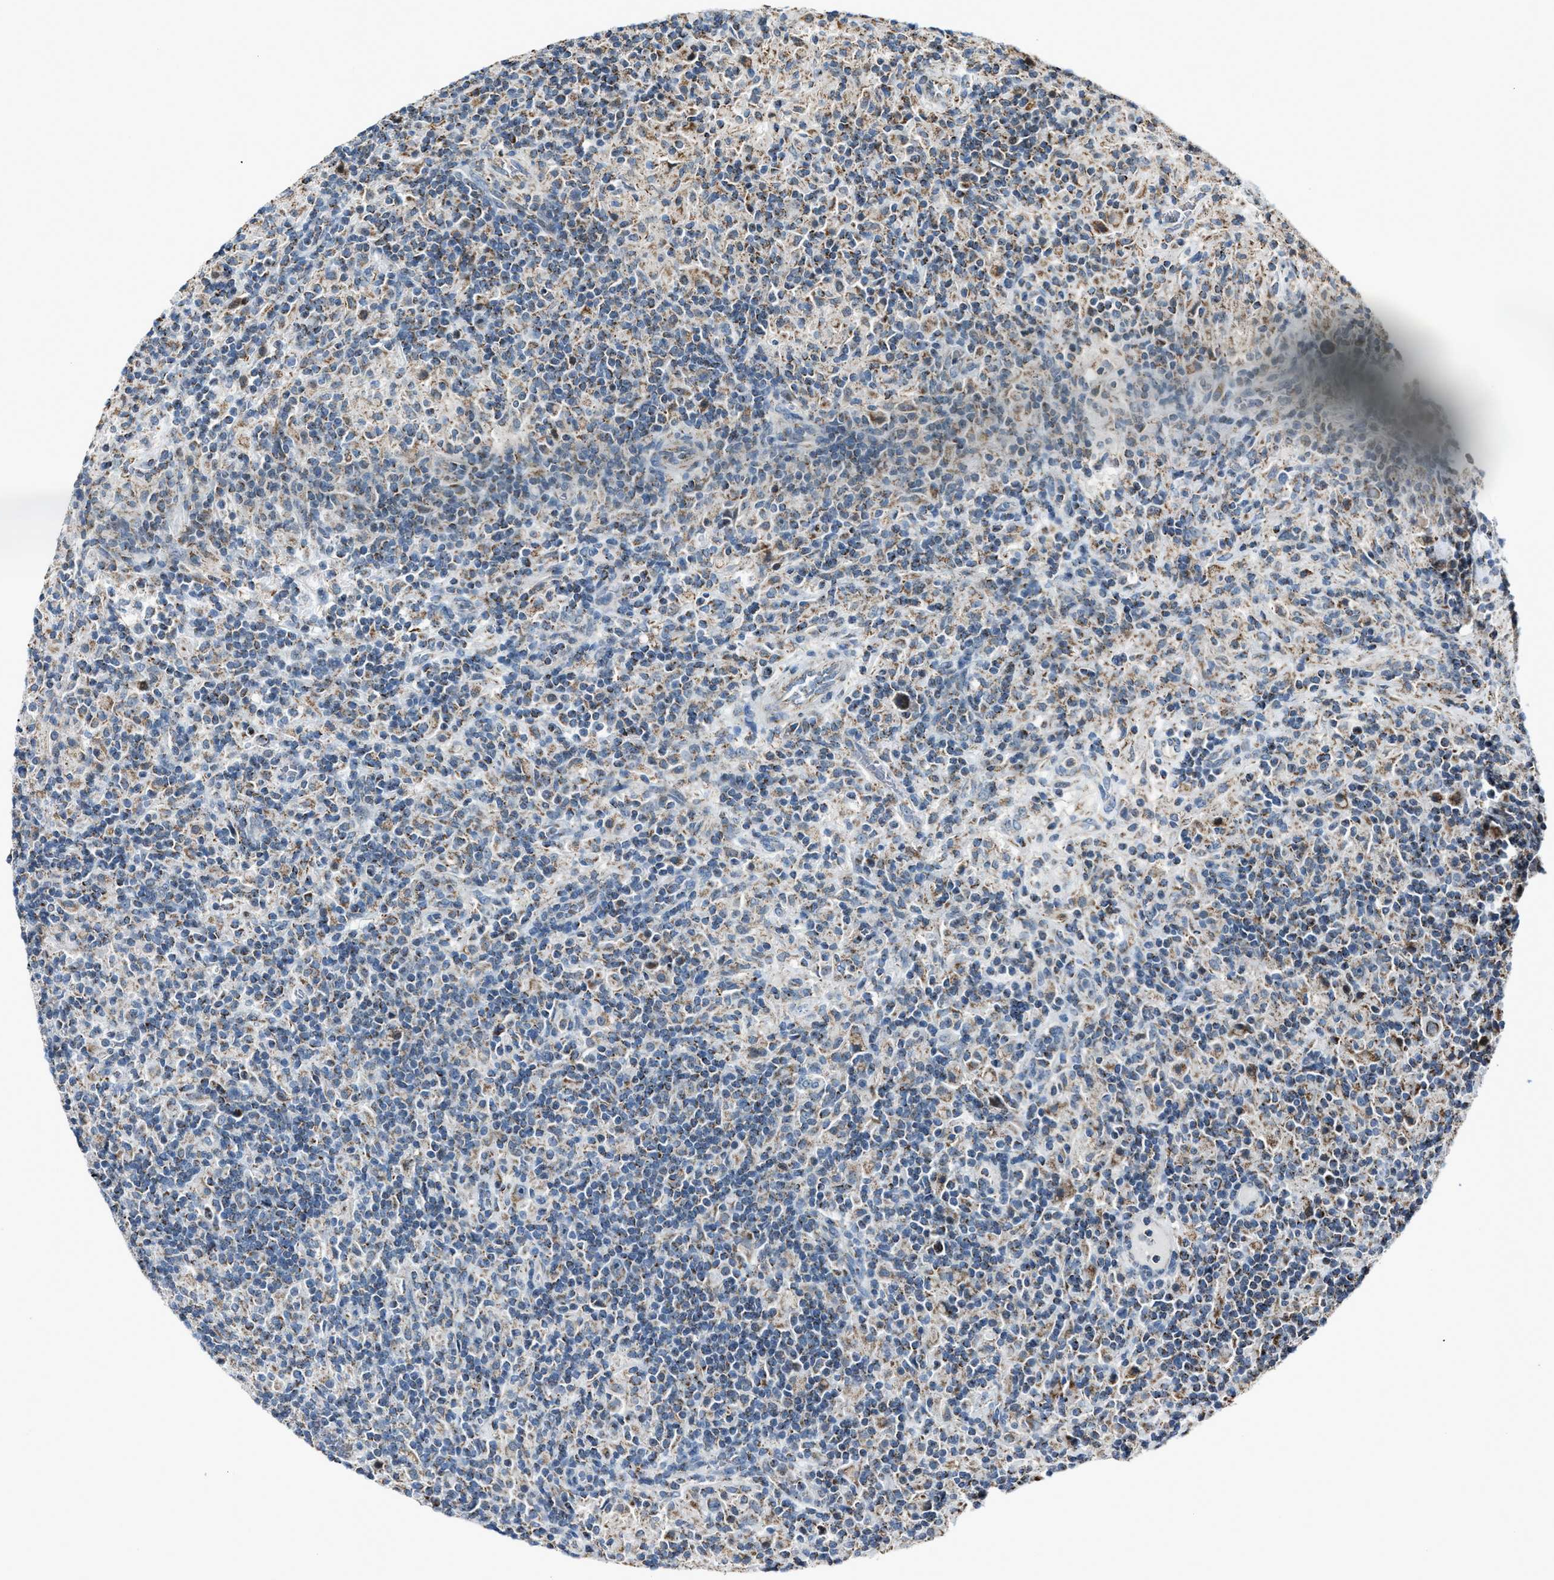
{"staining": {"intensity": "moderate", "quantity": "<25%", "location": "cytoplasmic/membranous"}, "tissue": "lymphoma", "cell_type": "Tumor cells", "image_type": "cancer", "snomed": [{"axis": "morphology", "description": "Hodgkin's disease, NOS"}, {"axis": "topography", "description": "Lymph node"}], "caption": "Protein expression analysis of Hodgkin's disease reveals moderate cytoplasmic/membranous staining in about <25% of tumor cells.", "gene": "CHN2", "patient": {"sex": "male", "age": 70}}